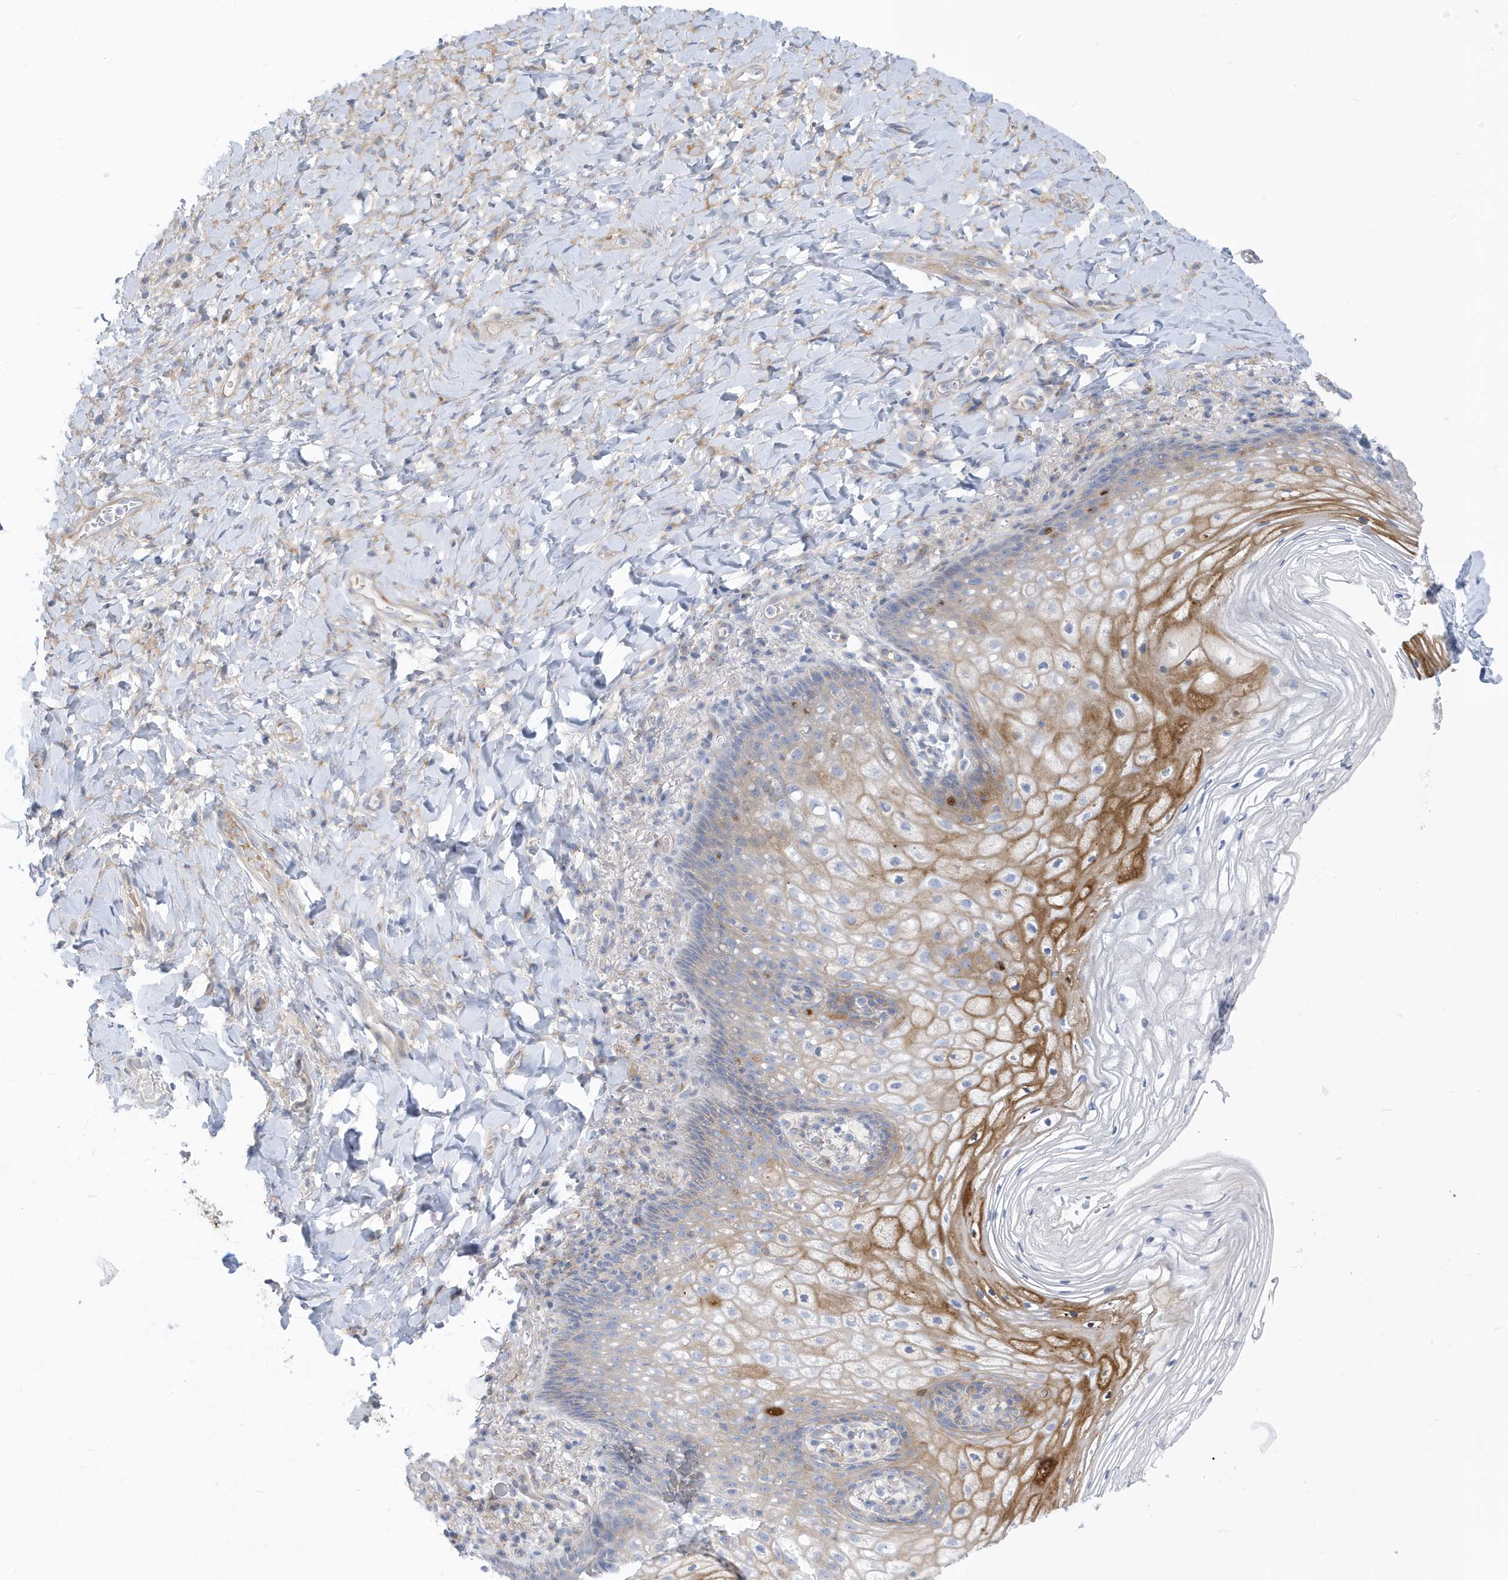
{"staining": {"intensity": "moderate", "quantity": "<25%", "location": "cytoplasmic/membranous"}, "tissue": "vagina", "cell_type": "Squamous epithelial cells", "image_type": "normal", "snomed": [{"axis": "morphology", "description": "Normal tissue, NOS"}, {"axis": "topography", "description": "Vagina"}], "caption": "Benign vagina was stained to show a protein in brown. There is low levels of moderate cytoplasmic/membranous positivity in approximately <25% of squamous epithelial cells.", "gene": "ATP13A5", "patient": {"sex": "female", "age": 60}}